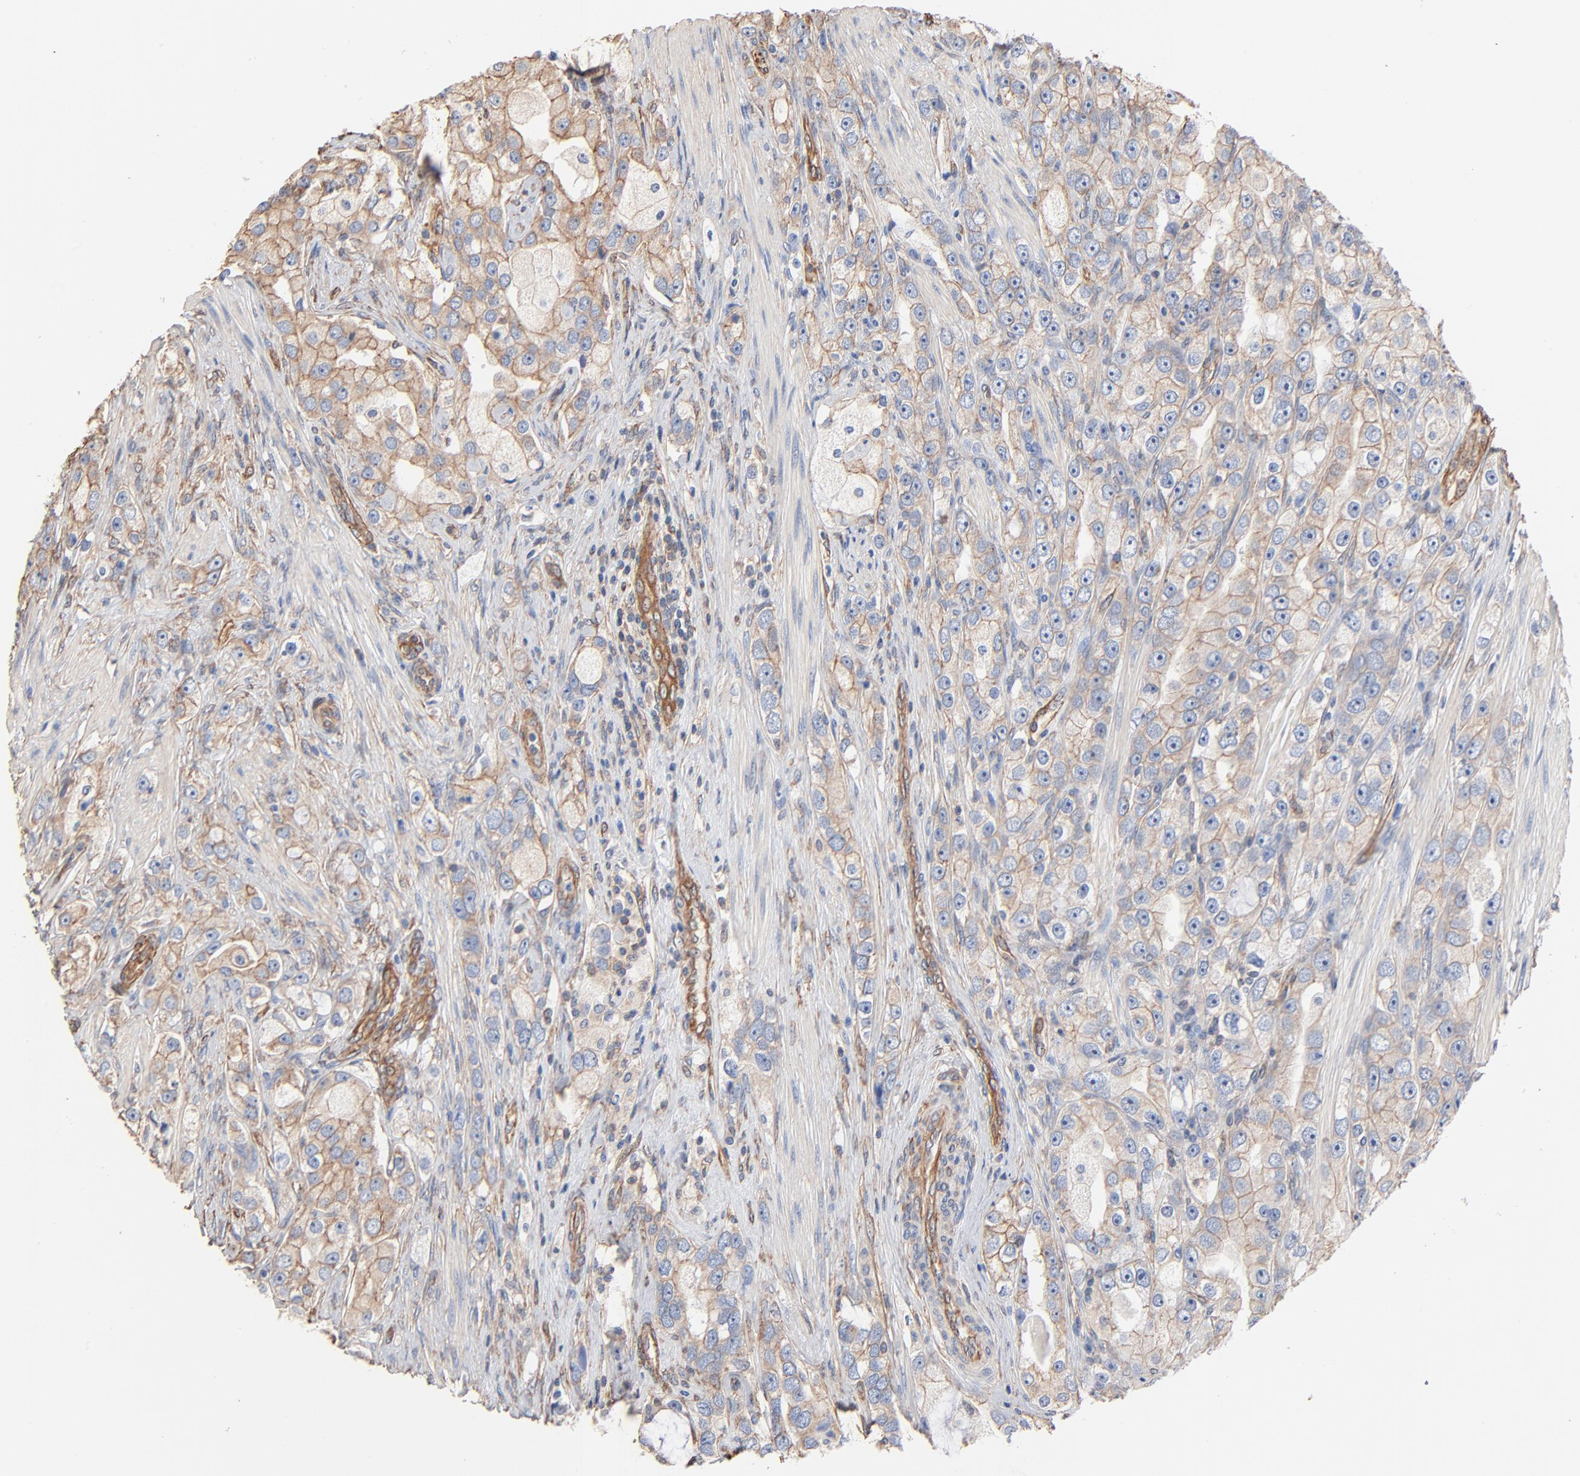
{"staining": {"intensity": "moderate", "quantity": "25%-75%", "location": "cytoplasmic/membranous"}, "tissue": "prostate cancer", "cell_type": "Tumor cells", "image_type": "cancer", "snomed": [{"axis": "morphology", "description": "Adenocarcinoma, High grade"}, {"axis": "topography", "description": "Prostate"}], "caption": "High-magnification brightfield microscopy of prostate cancer (adenocarcinoma (high-grade)) stained with DAB (brown) and counterstained with hematoxylin (blue). tumor cells exhibit moderate cytoplasmic/membranous staining is present in about25%-75% of cells.", "gene": "ABCD4", "patient": {"sex": "male", "age": 63}}